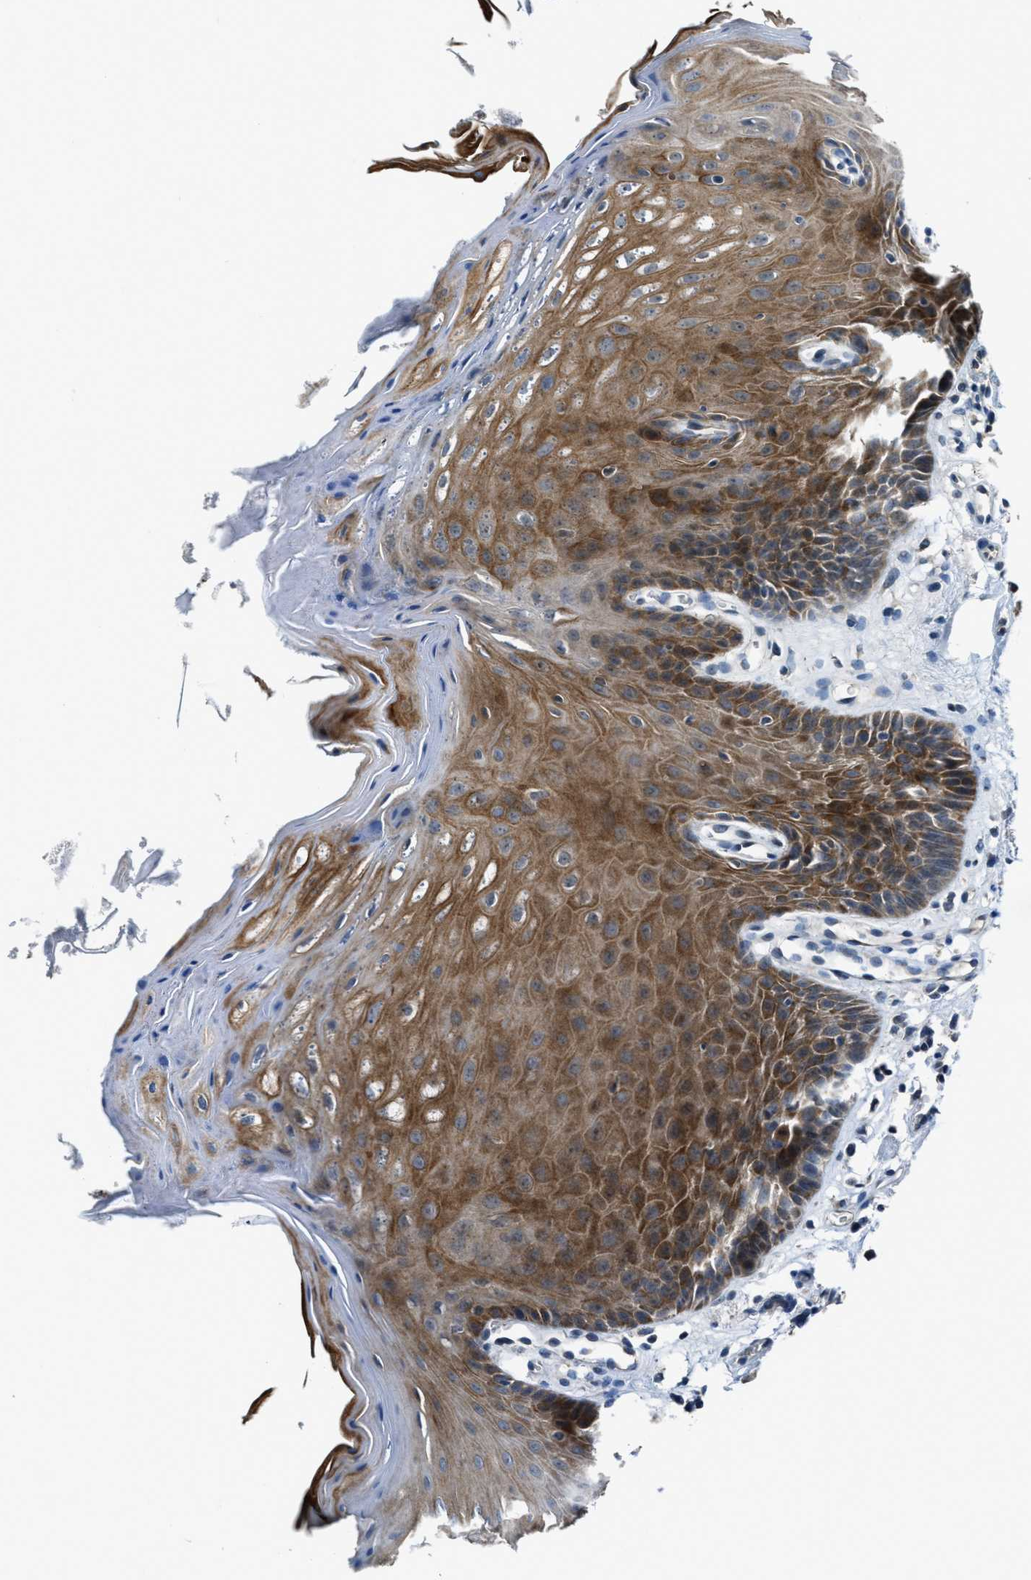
{"staining": {"intensity": "moderate", "quantity": ">75%", "location": "cytoplasmic/membranous"}, "tissue": "oral mucosa", "cell_type": "Squamous epithelial cells", "image_type": "normal", "snomed": [{"axis": "morphology", "description": "Normal tissue, NOS"}, {"axis": "morphology", "description": "Squamous cell carcinoma, NOS"}, {"axis": "topography", "description": "Oral tissue"}, {"axis": "topography", "description": "Head-Neck"}], "caption": "This image exhibits immunohistochemistry (IHC) staining of benign human oral mucosa, with medium moderate cytoplasmic/membranous staining in approximately >75% of squamous epithelial cells.", "gene": "CDON", "patient": {"sex": "male", "age": 71}}